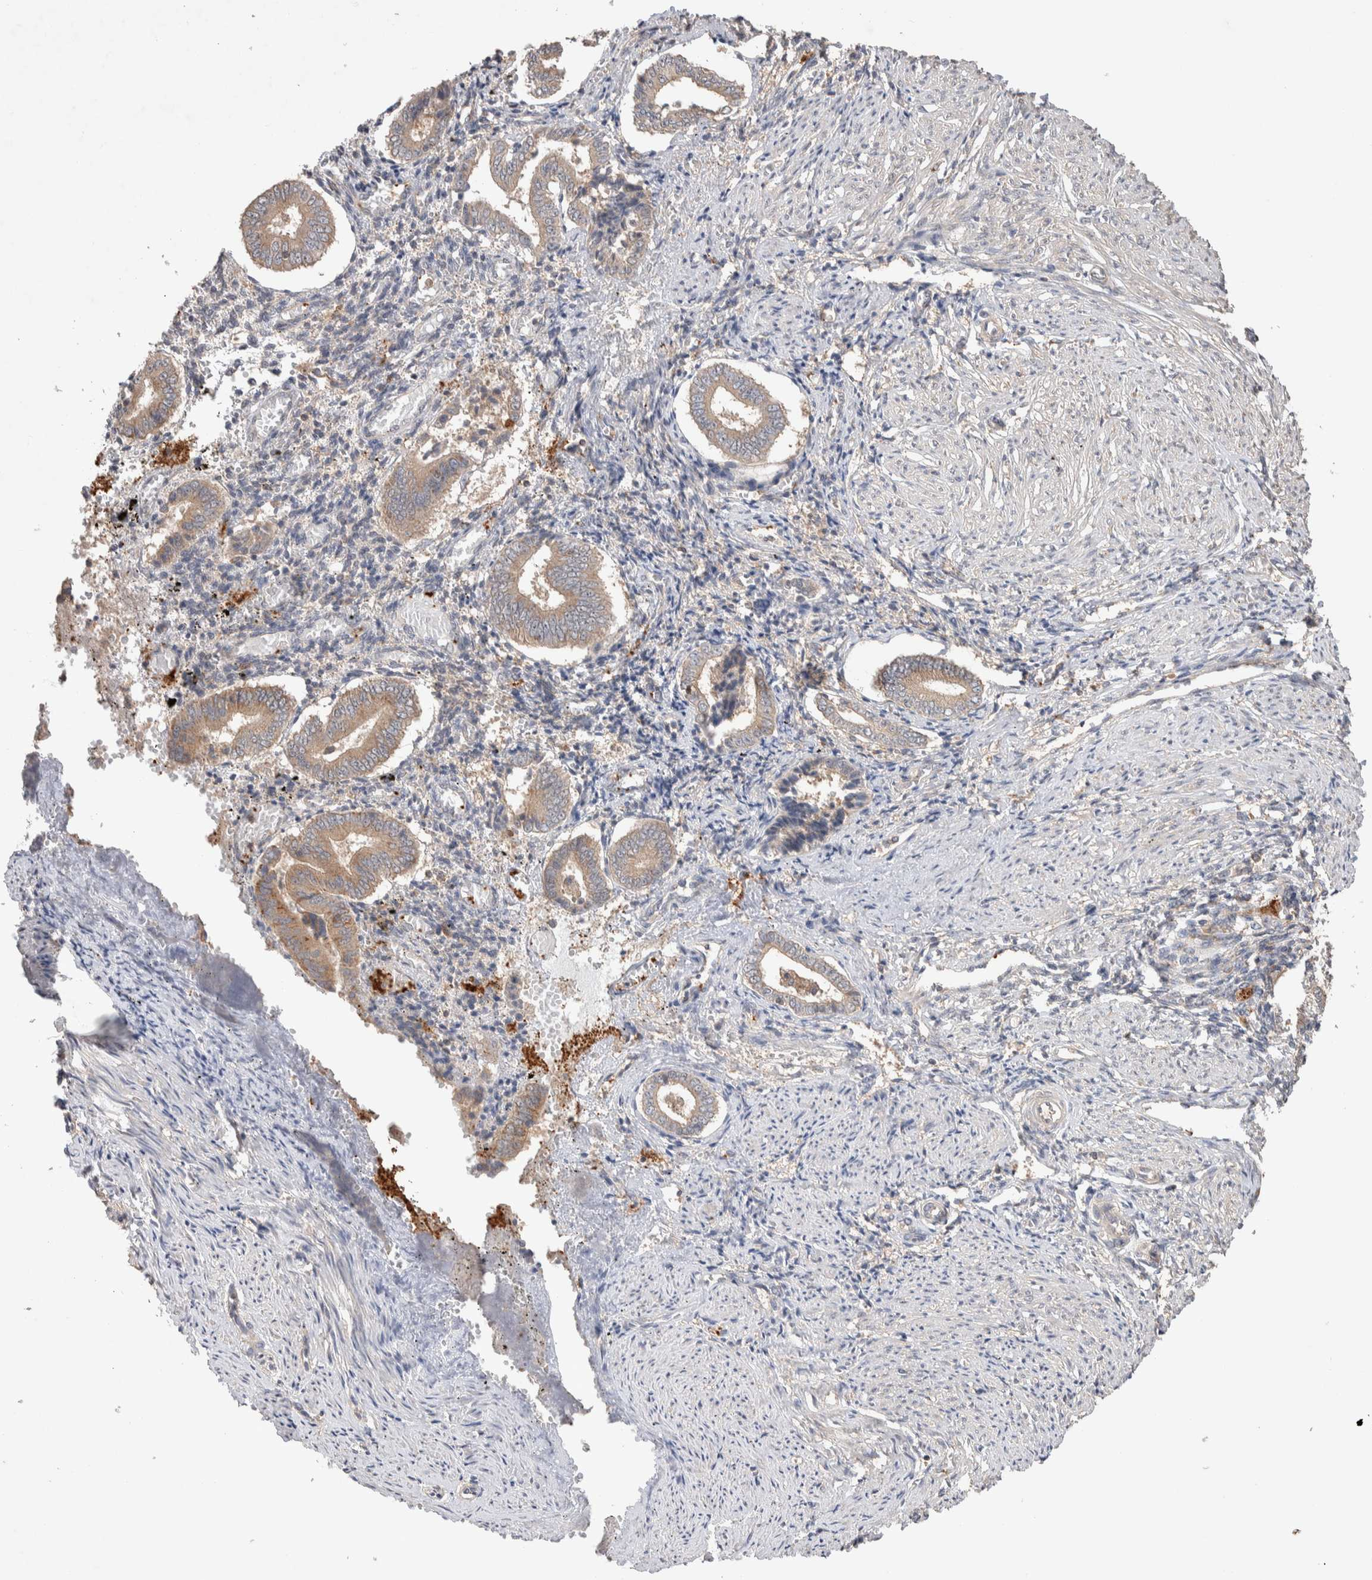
{"staining": {"intensity": "weak", "quantity": "<25%", "location": "cytoplasmic/membranous"}, "tissue": "endometrium", "cell_type": "Cells in endometrial stroma", "image_type": "normal", "snomed": [{"axis": "morphology", "description": "Normal tissue, NOS"}, {"axis": "topography", "description": "Endometrium"}], "caption": "An immunohistochemistry histopathology image of benign endometrium is shown. There is no staining in cells in endometrial stroma of endometrium. The staining was performed using DAB to visualize the protein expression in brown, while the nuclei were stained in blue with hematoxylin (Magnification: 20x).", "gene": "DEPTOR", "patient": {"sex": "female", "age": 42}}